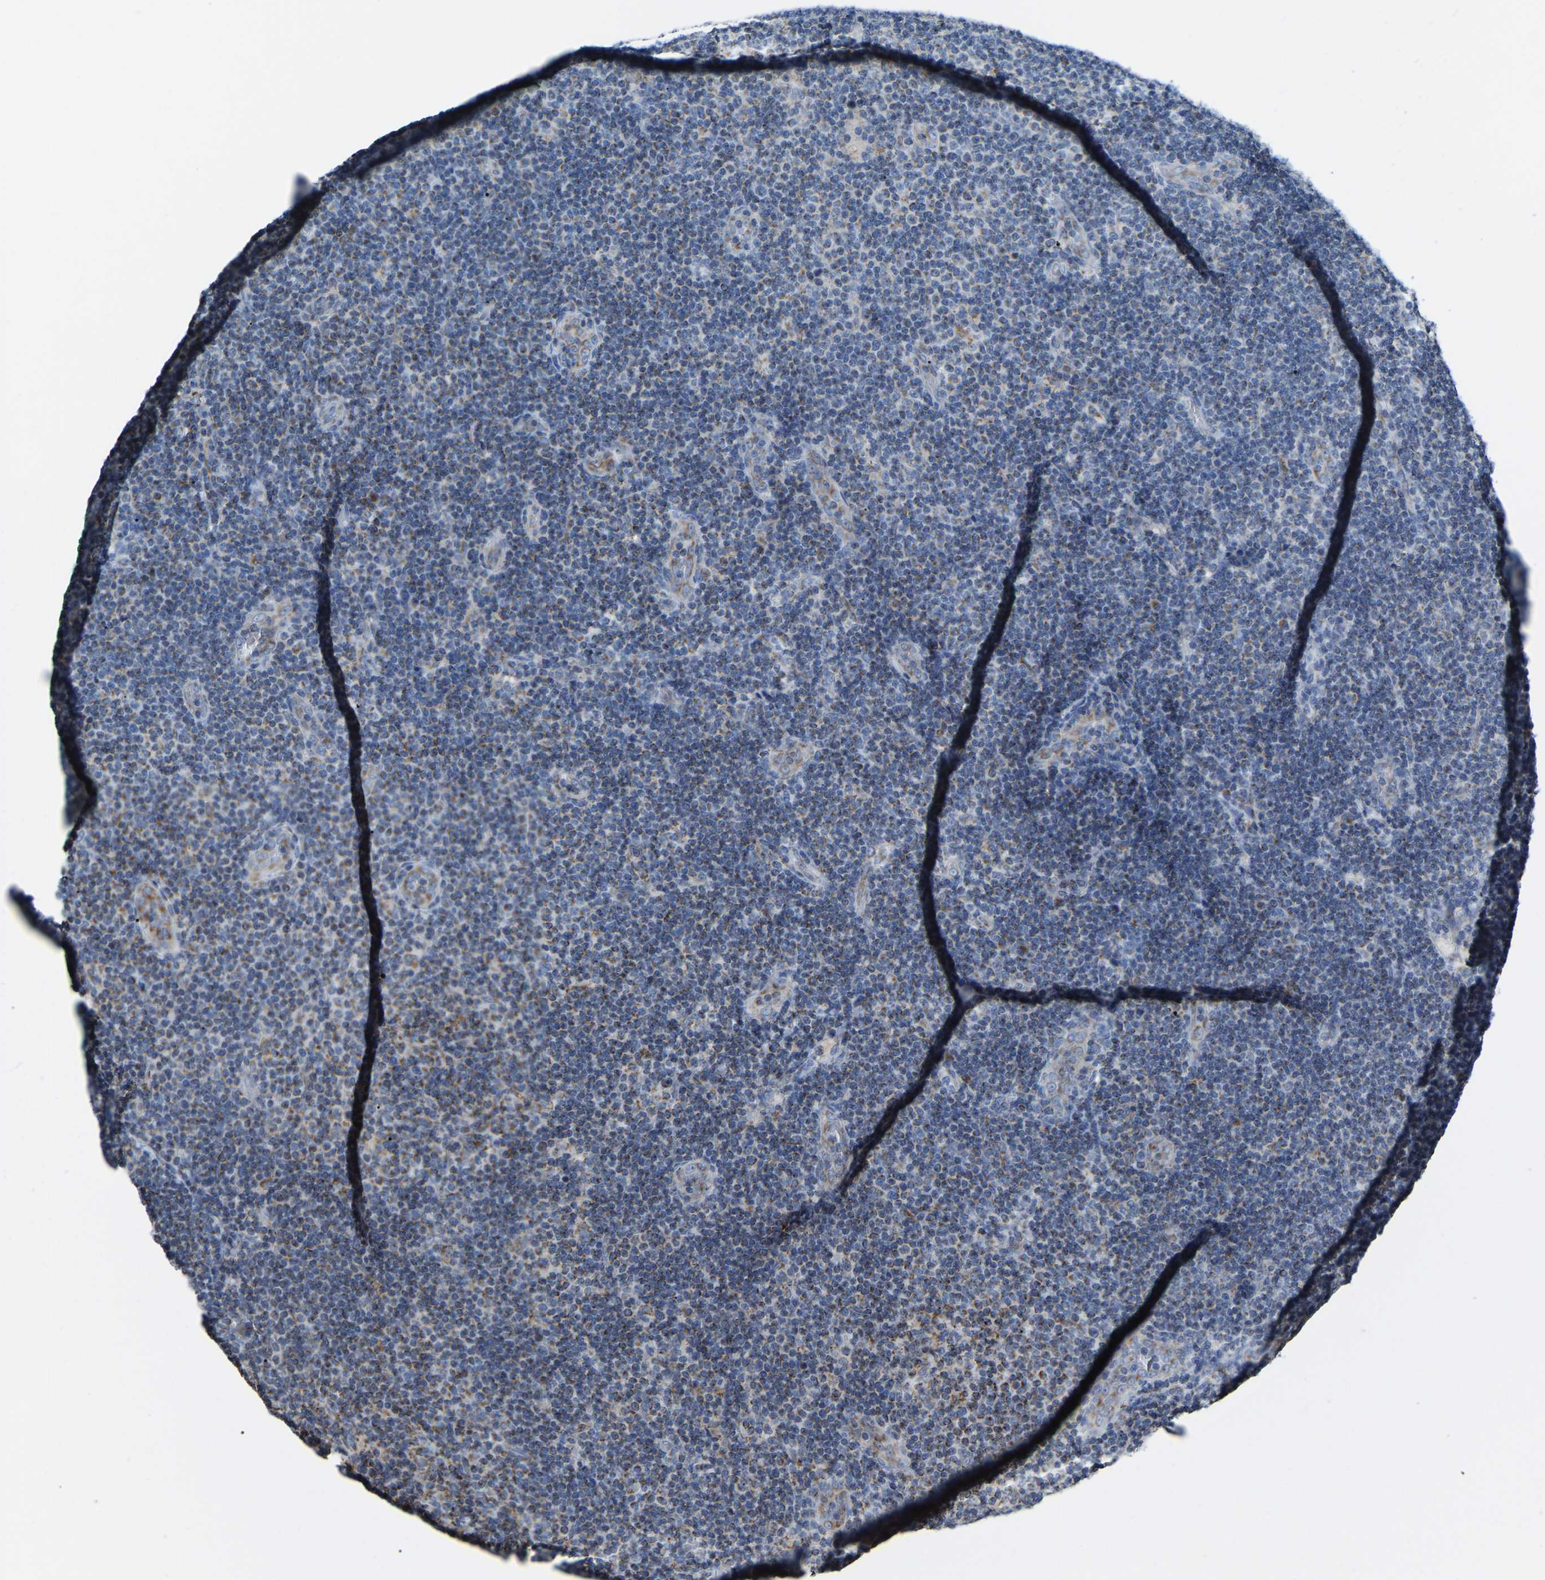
{"staining": {"intensity": "moderate", "quantity": "25%-75%", "location": "cytoplasmic/membranous"}, "tissue": "lymphoma", "cell_type": "Tumor cells", "image_type": "cancer", "snomed": [{"axis": "morphology", "description": "Malignant lymphoma, non-Hodgkin's type, Low grade"}, {"axis": "topography", "description": "Lymph node"}], "caption": "Protein expression analysis of human malignant lymphoma, non-Hodgkin's type (low-grade) reveals moderate cytoplasmic/membranous expression in about 25%-75% of tumor cells.", "gene": "CANT1", "patient": {"sex": "male", "age": 83}}